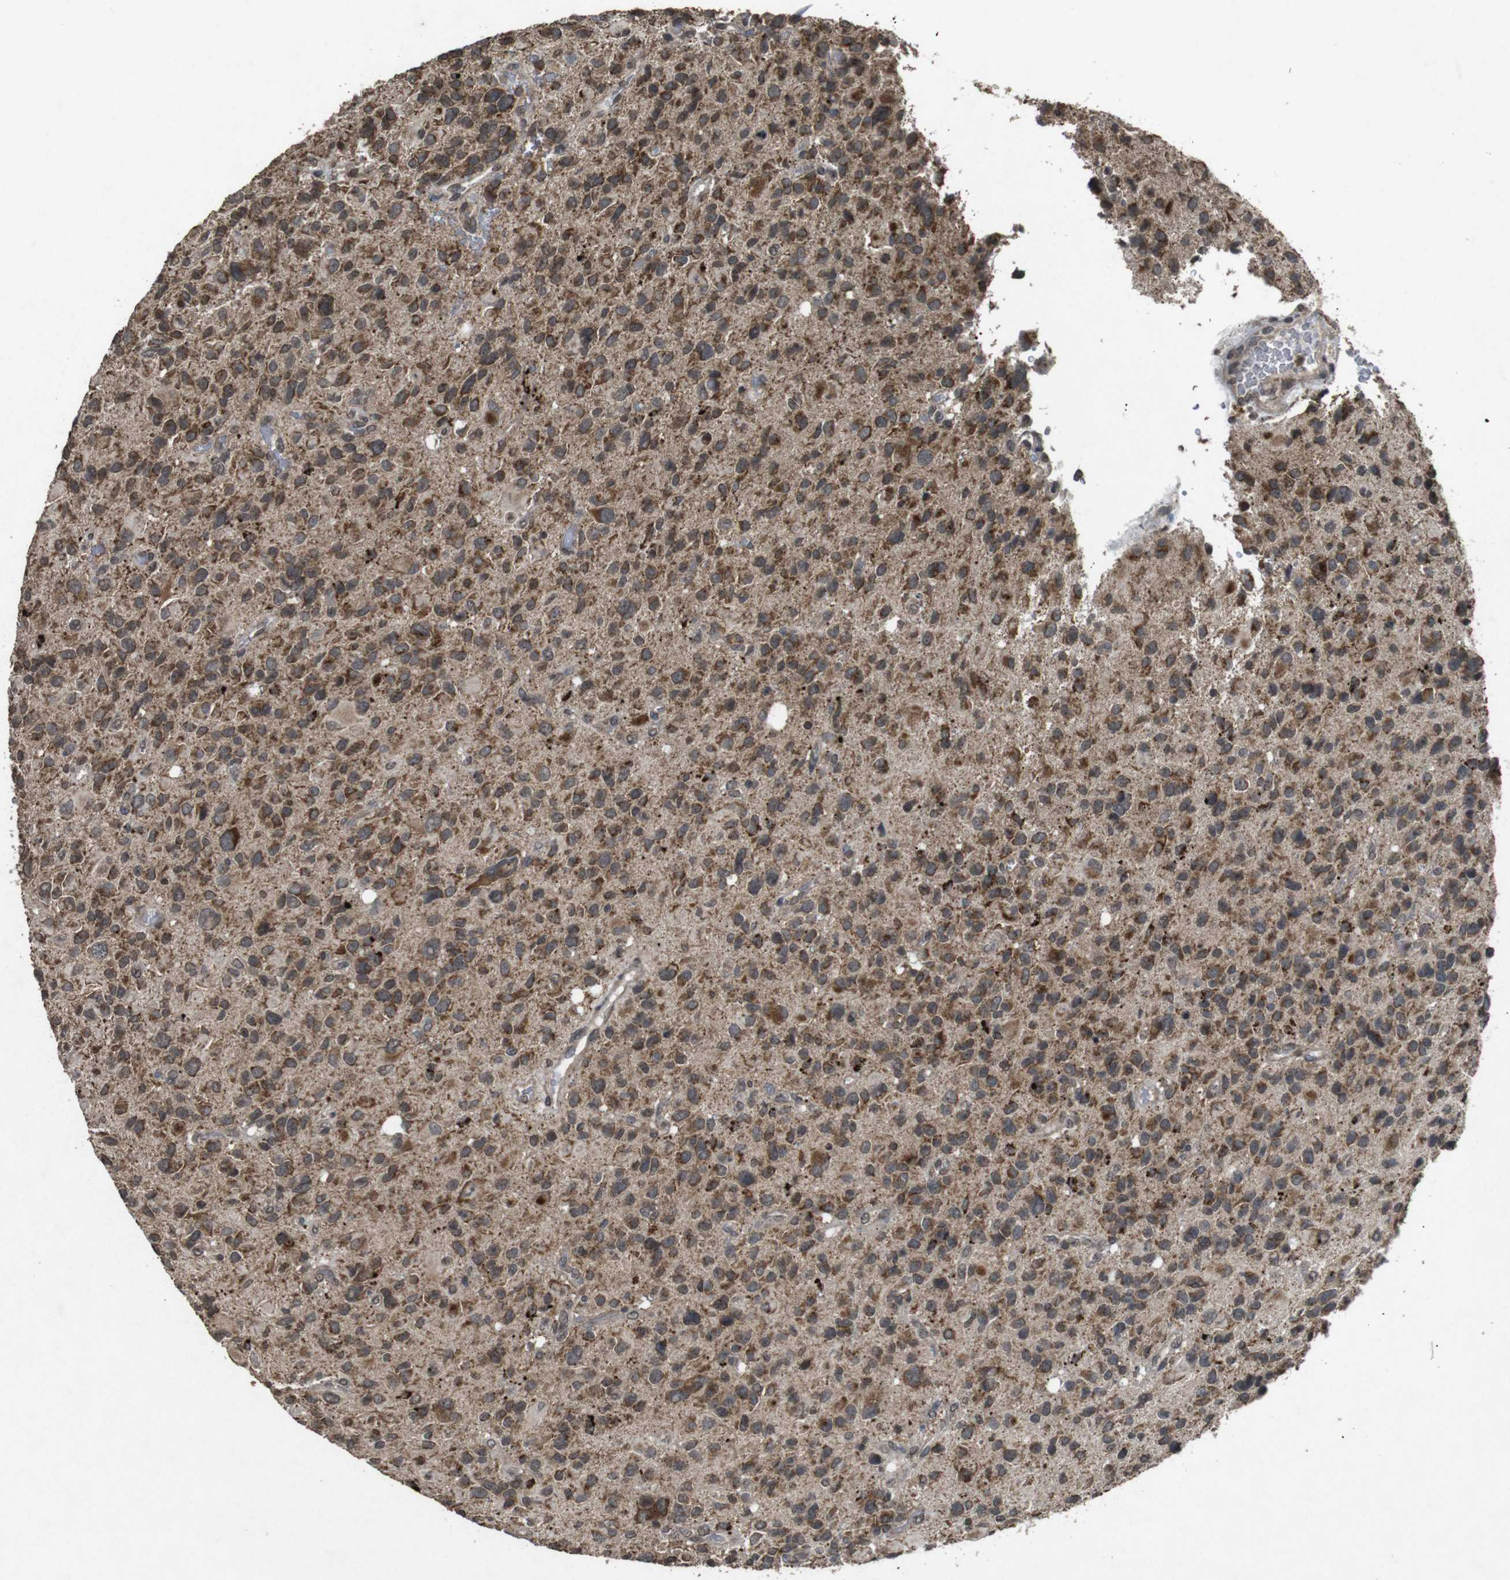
{"staining": {"intensity": "moderate", "quantity": "25%-75%", "location": "cytoplasmic/membranous"}, "tissue": "glioma", "cell_type": "Tumor cells", "image_type": "cancer", "snomed": [{"axis": "morphology", "description": "Glioma, malignant, High grade"}, {"axis": "topography", "description": "Brain"}], "caption": "Protein analysis of glioma tissue shows moderate cytoplasmic/membranous staining in about 25%-75% of tumor cells. The staining was performed using DAB (3,3'-diaminobenzidine), with brown indicating positive protein expression. Nuclei are stained blue with hematoxylin.", "gene": "SORL1", "patient": {"sex": "male", "age": 48}}